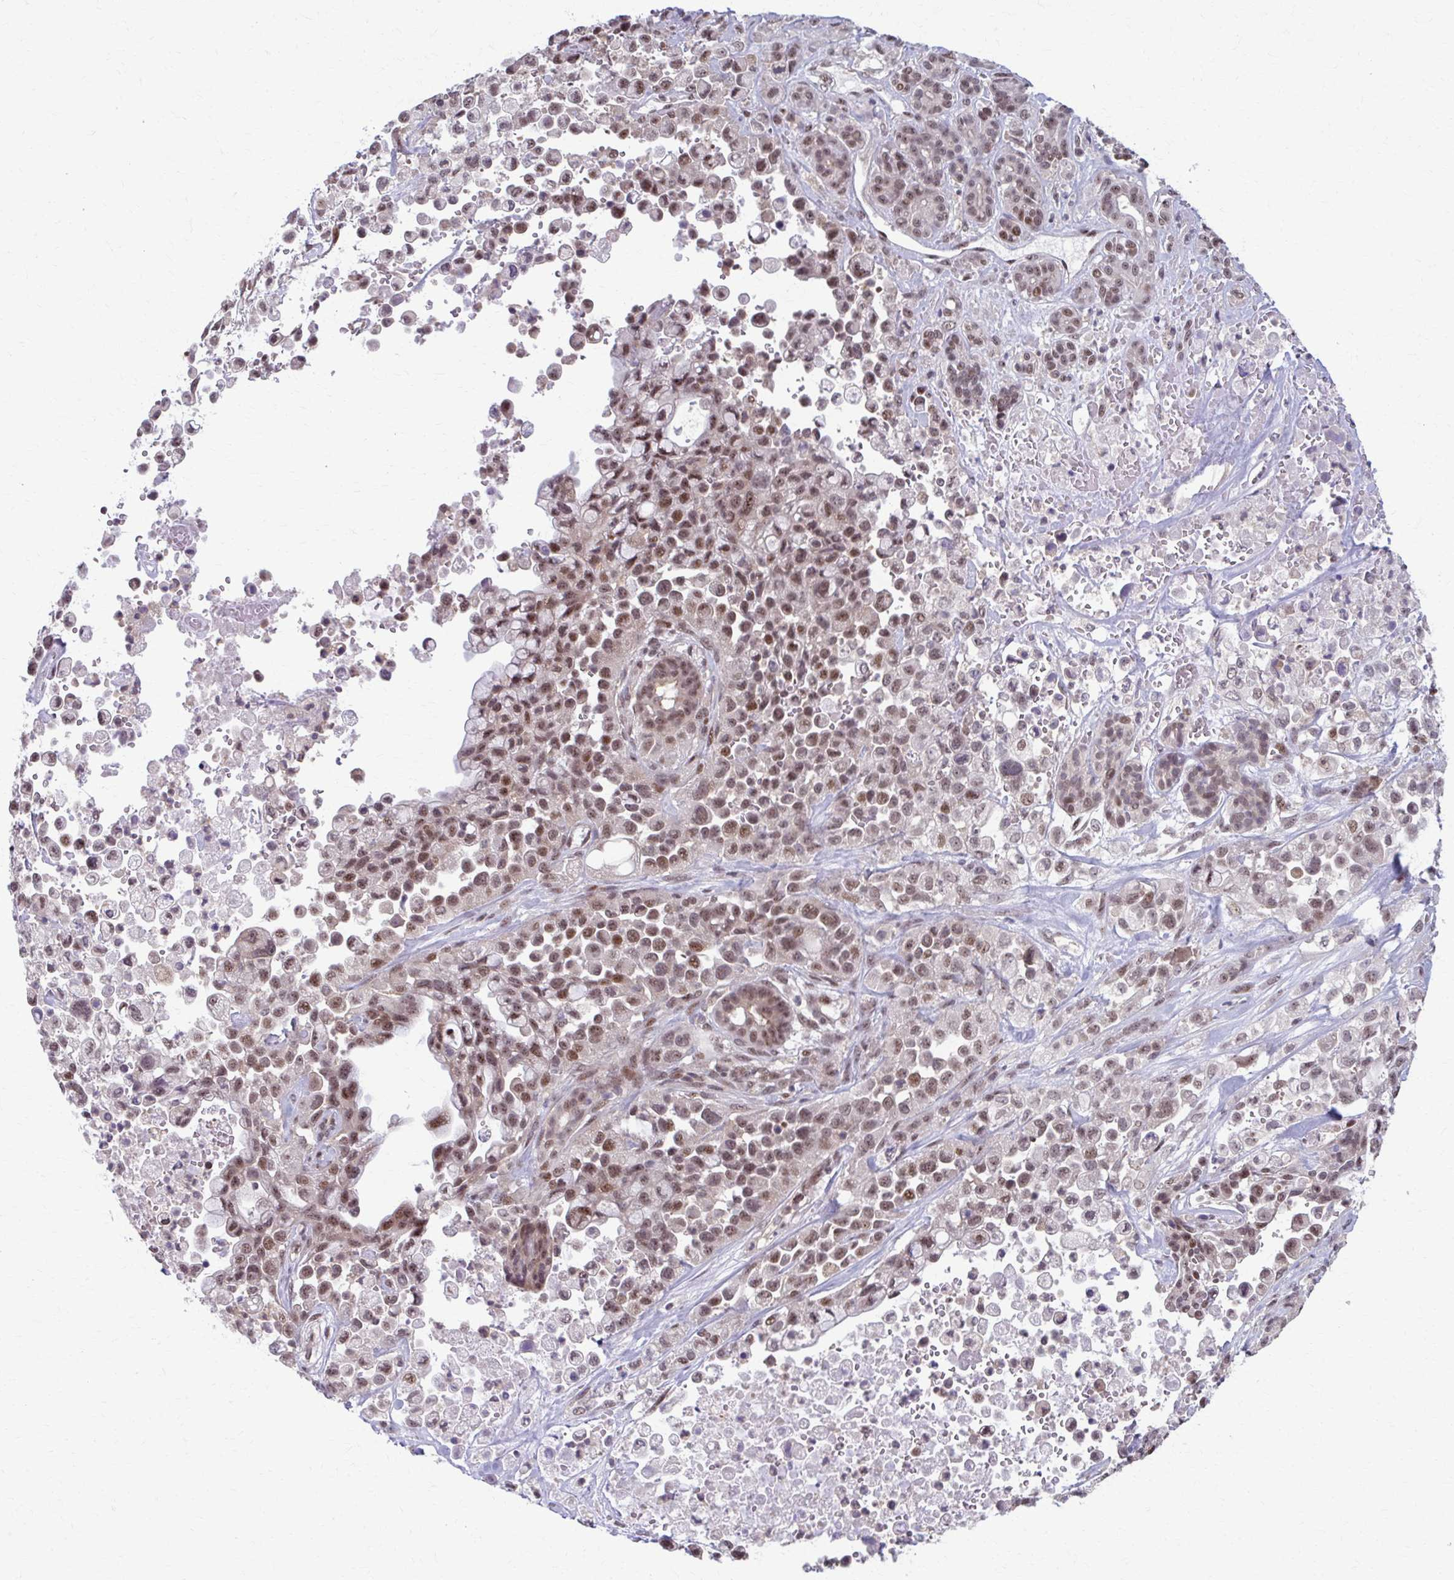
{"staining": {"intensity": "moderate", "quantity": ">75%", "location": "nuclear"}, "tissue": "pancreatic cancer", "cell_type": "Tumor cells", "image_type": "cancer", "snomed": [{"axis": "morphology", "description": "Adenocarcinoma, NOS"}, {"axis": "topography", "description": "Pancreas"}], "caption": "A high-resolution image shows immunohistochemistry (IHC) staining of pancreatic cancer, which reveals moderate nuclear staining in approximately >75% of tumor cells.", "gene": "SETBP1", "patient": {"sex": "male", "age": 44}}